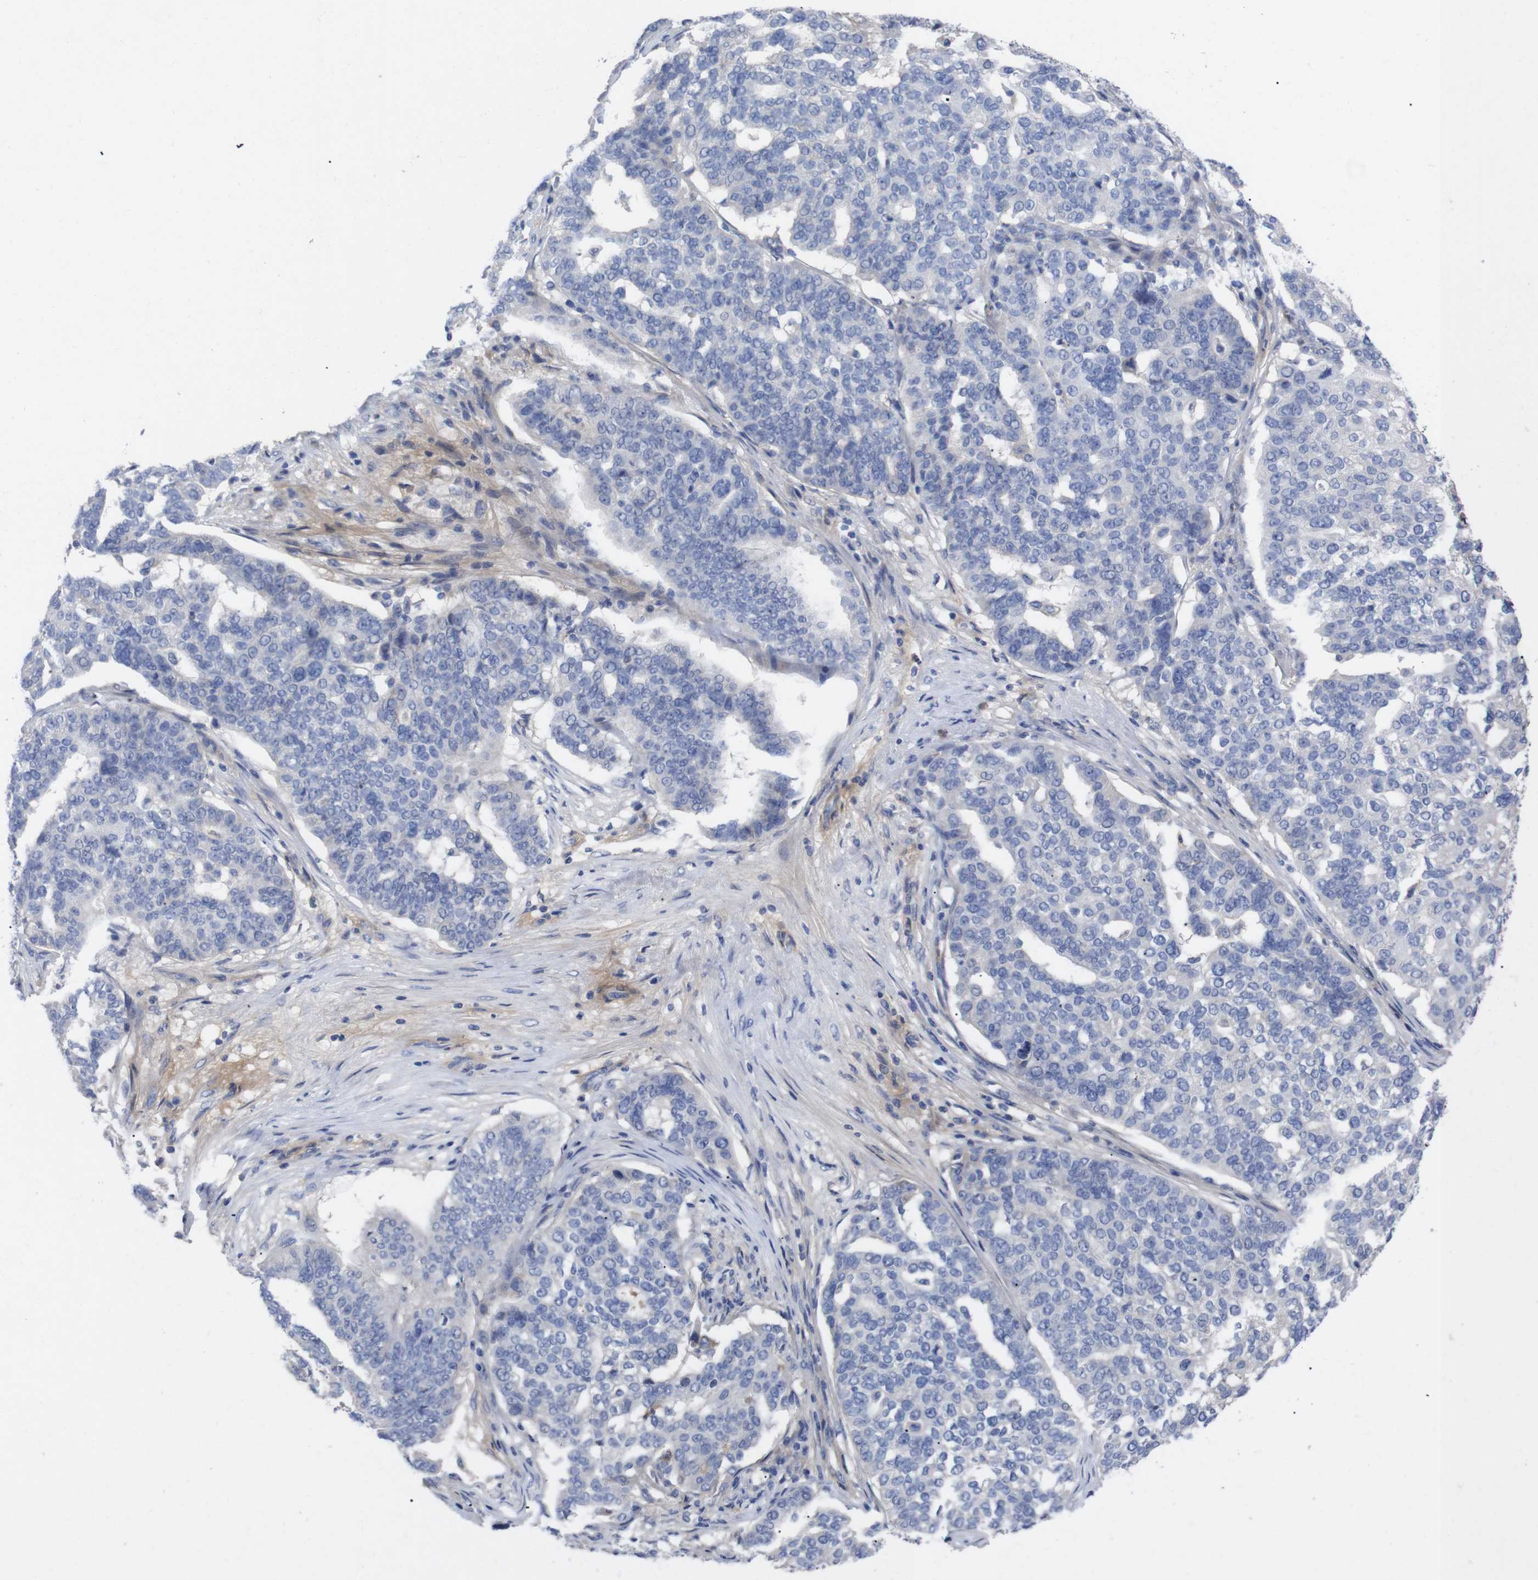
{"staining": {"intensity": "negative", "quantity": "none", "location": "none"}, "tissue": "ovarian cancer", "cell_type": "Tumor cells", "image_type": "cancer", "snomed": [{"axis": "morphology", "description": "Cystadenocarcinoma, serous, NOS"}, {"axis": "topography", "description": "Ovary"}], "caption": "Protein analysis of ovarian cancer (serous cystadenocarcinoma) displays no significant staining in tumor cells.", "gene": "C5AR1", "patient": {"sex": "female", "age": 59}}